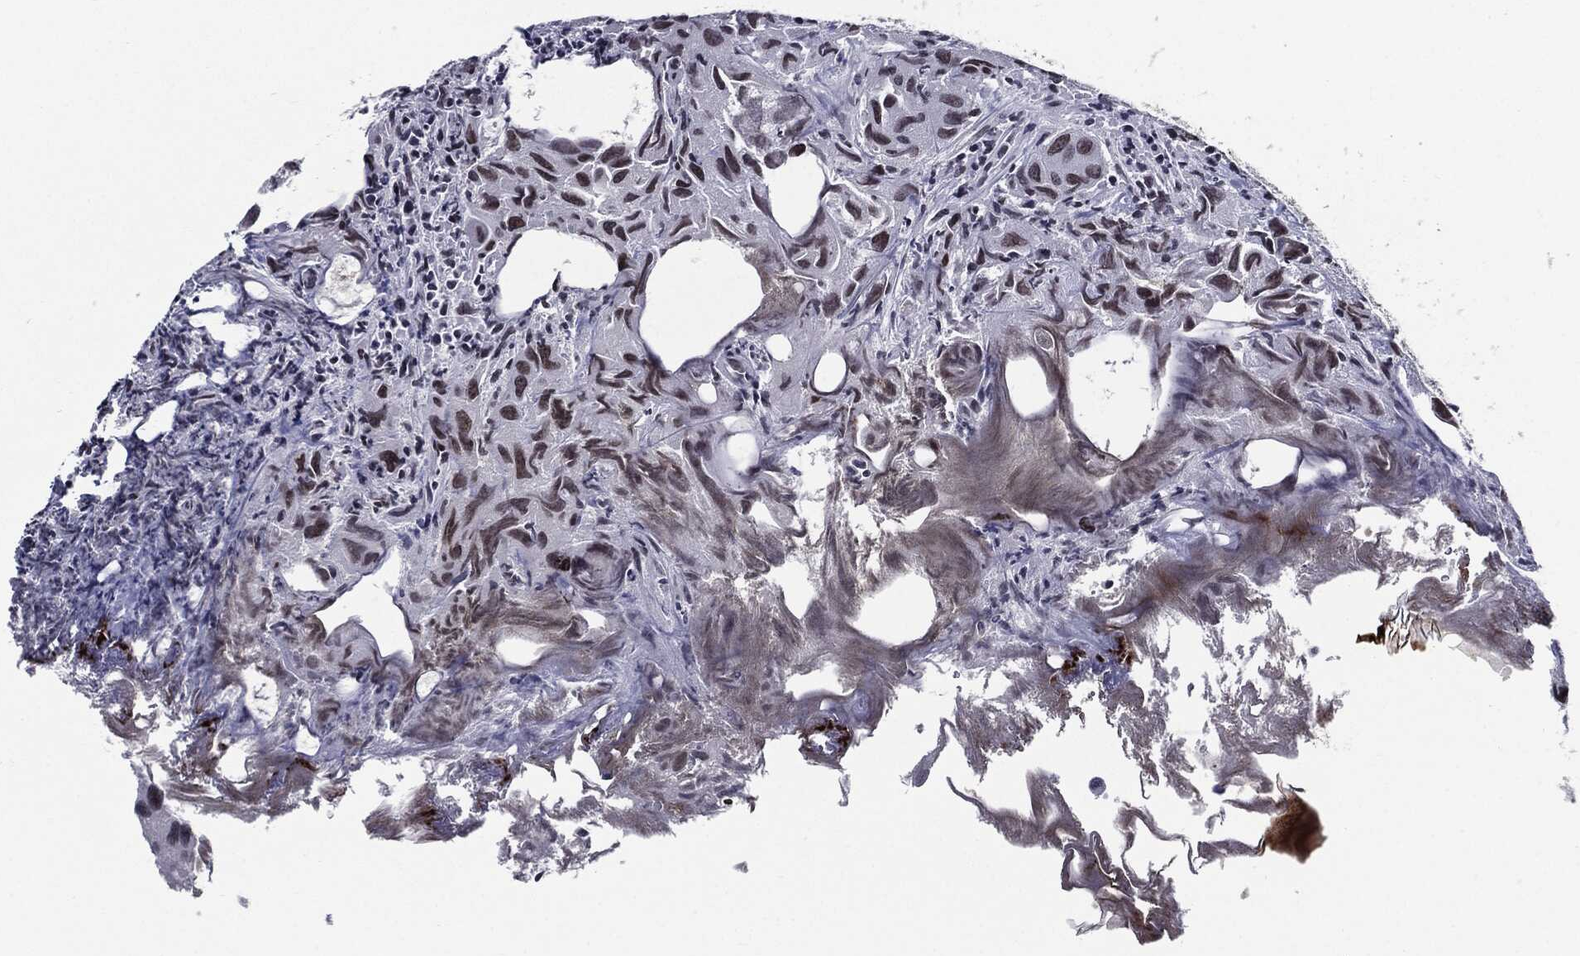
{"staining": {"intensity": "moderate", "quantity": "25%-75%", "location": "nuclear"}, "tissue": "urothelial cancer", "cell_type": "Tumor cells", "image_type": "cancer", "snomed": [{"axis": "morphology", "description": "Urothelial carcinoma, High grade"}, {"axis": "topography", "description": "Urinary bladder"}], "caption": "This histopathology image reveals urothelial carcinoma (high-grade) stained with immunohistochemistry (IHC) to label a protein in brown. The nuclear of tumor cells show moderate positivity for the protein. Nuclei are counter-stained blue.", "gene": "ZFP91", "patient": {"sex": "male", "age": 79}}